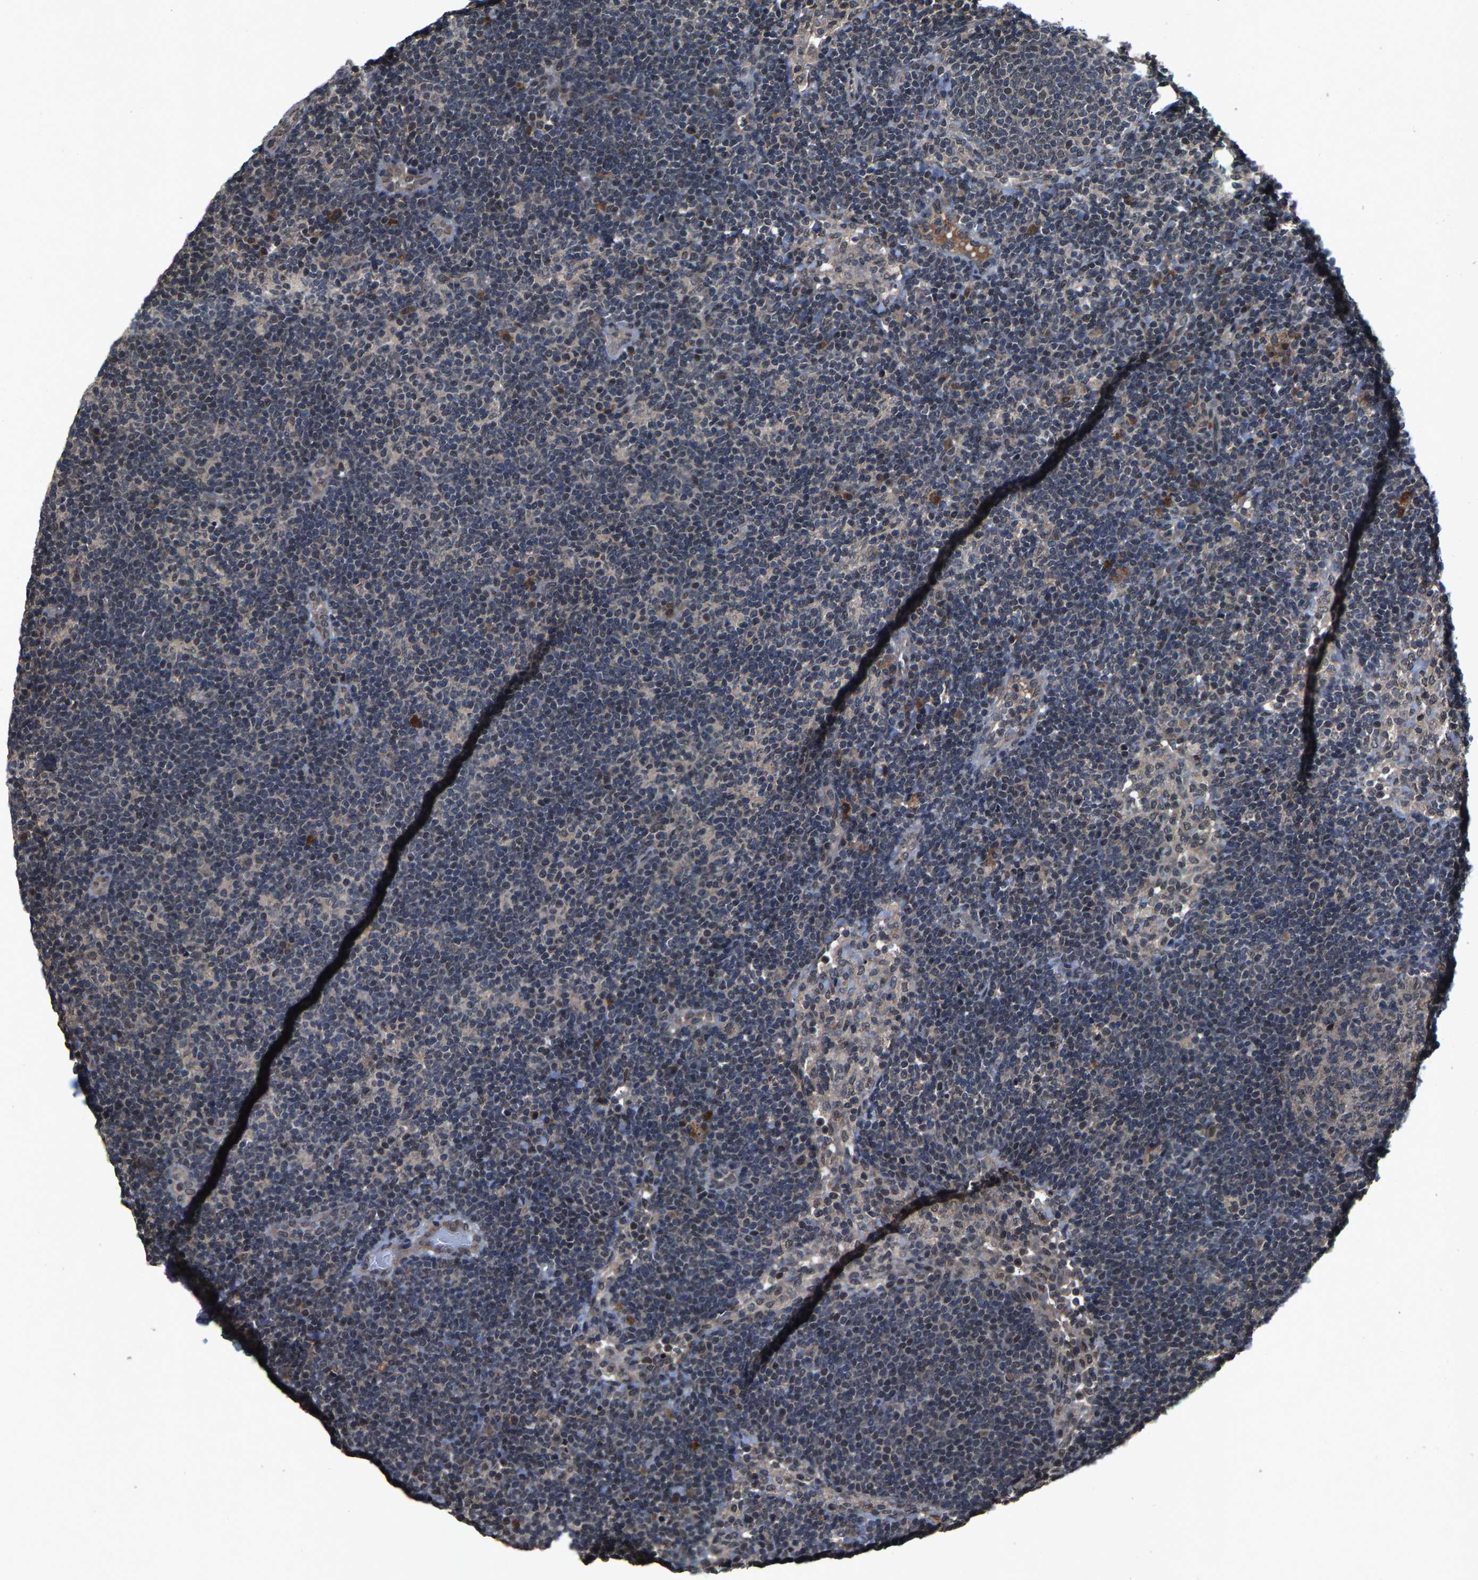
{"staining": {"intensity": "weak", "quantity": "<25%", "location": "nuclear"}, "tissue": "lymph node", "cell_type": "Germinal center cells", "image_type": "normal", "snomed": [{"axis": "morphology", "description": "Normal tissue, NOS"}, {"axis": "morphology", "description": "Carcinoid, malignant, NOS"}, {"axis": "topography", "description": "Lymph node"}], "caption": "This is an IHC micrograph of benign human lymph node. There is no positivity in germinal center cells.", "gene": "HUWE1", "patient": {"sex": "male", "age": 47}}